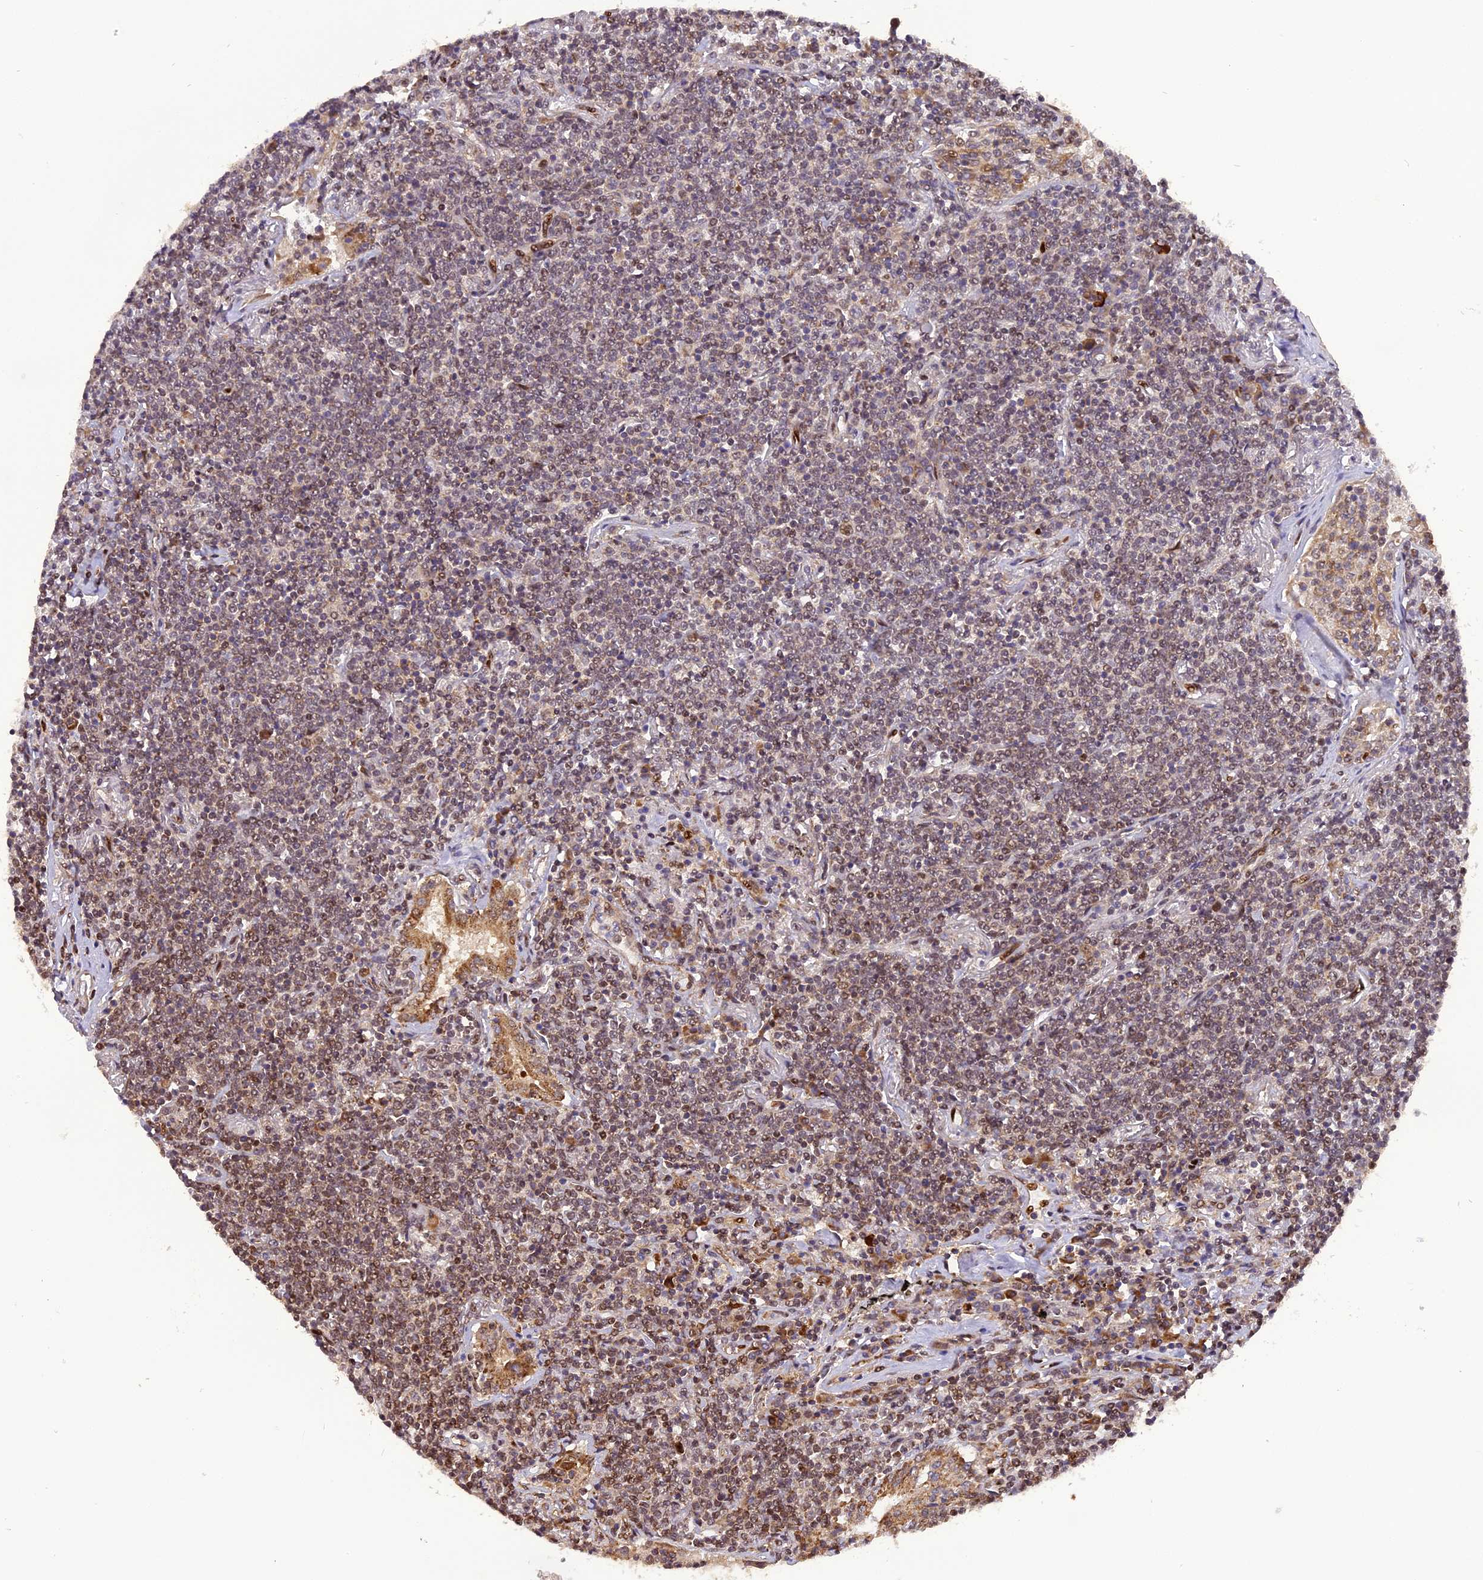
{"staining": {"intensity": "moderate", "quantity": "25%-75%", "location": "nuclear"}, "tissue": "lymphoma", "cell_type": "Tumor cells", "image_type": "cancer", "snomed": [{"axis": "morphology", "description": "Malignant lymphoma, non-Hodgkin's type, Low grade"}, {"axis": "topography", "description": "Lung"}], "caption": "Malignant lymphoma, non-Hodgkin's type (low-grade) stained for a protein shows moderate nuclear positivity in tumor cells. (DAB = brown stain, brightfield microscopy at high magnification).", "gene": "MICALL1", "patient": {"sex": "female", "age": 71}}